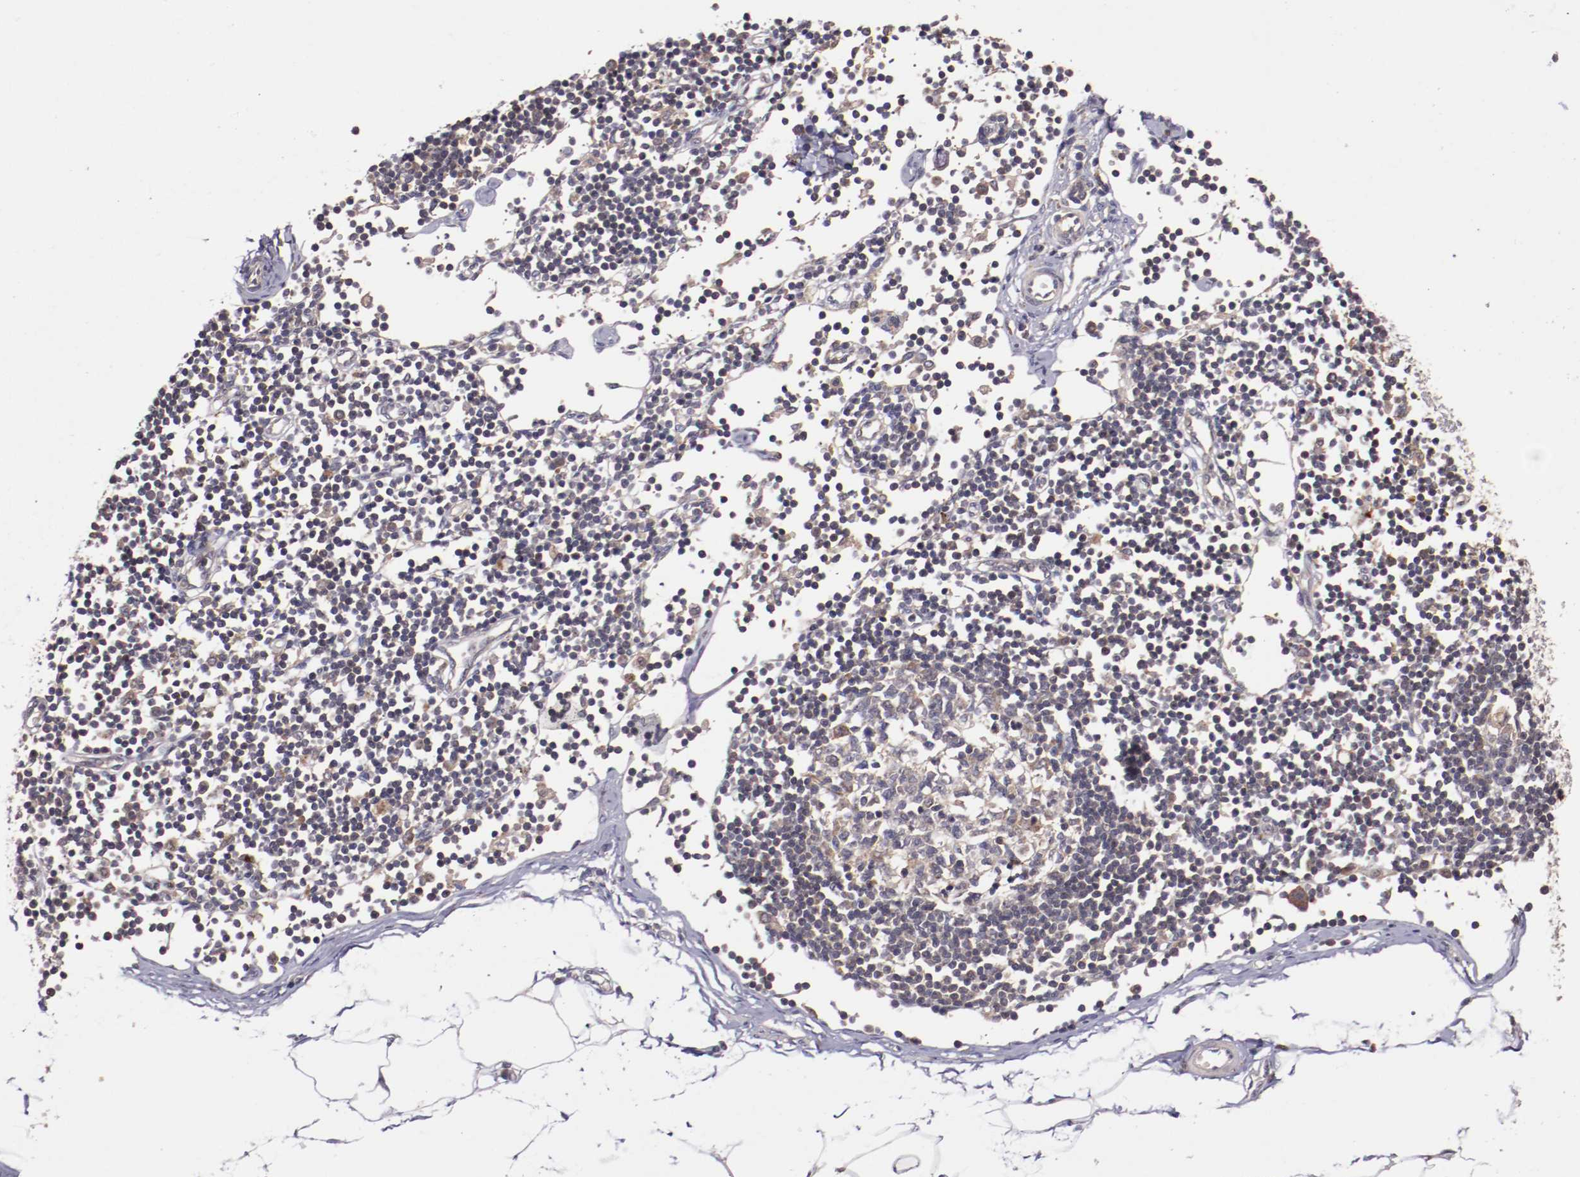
{"staining": {"intensity": "weak", "quantity": "25%-75%", "location": "cytoplasmic/membranous"}, "tissue": "adipose tissue", "cell_type": "Adipocytes", "image_type": "normal", "snomed": [{"axis": "morphology", "description": "Normal tissue, NOS"}, {"axis": "morphology", "description": "Adenocarcinoma, NOS"}, {"axis": "topography", "description": "Colon"}, {"axis": "topography", "description": "Peripheral nerve tissue"}], "caption": "Immunohistochemistry photomicrograph of unremarkable adipose tissue: adipose tissue stained using immunohistochemistry reveals low levels of weak protein expression localized specifically in the cytoplasmic/membranous of adipocytes, appearing as a cytoplasmic/membranous brown color.", "gene": "FTSJ1", "patient": {"sex": "male", "age": 14}}